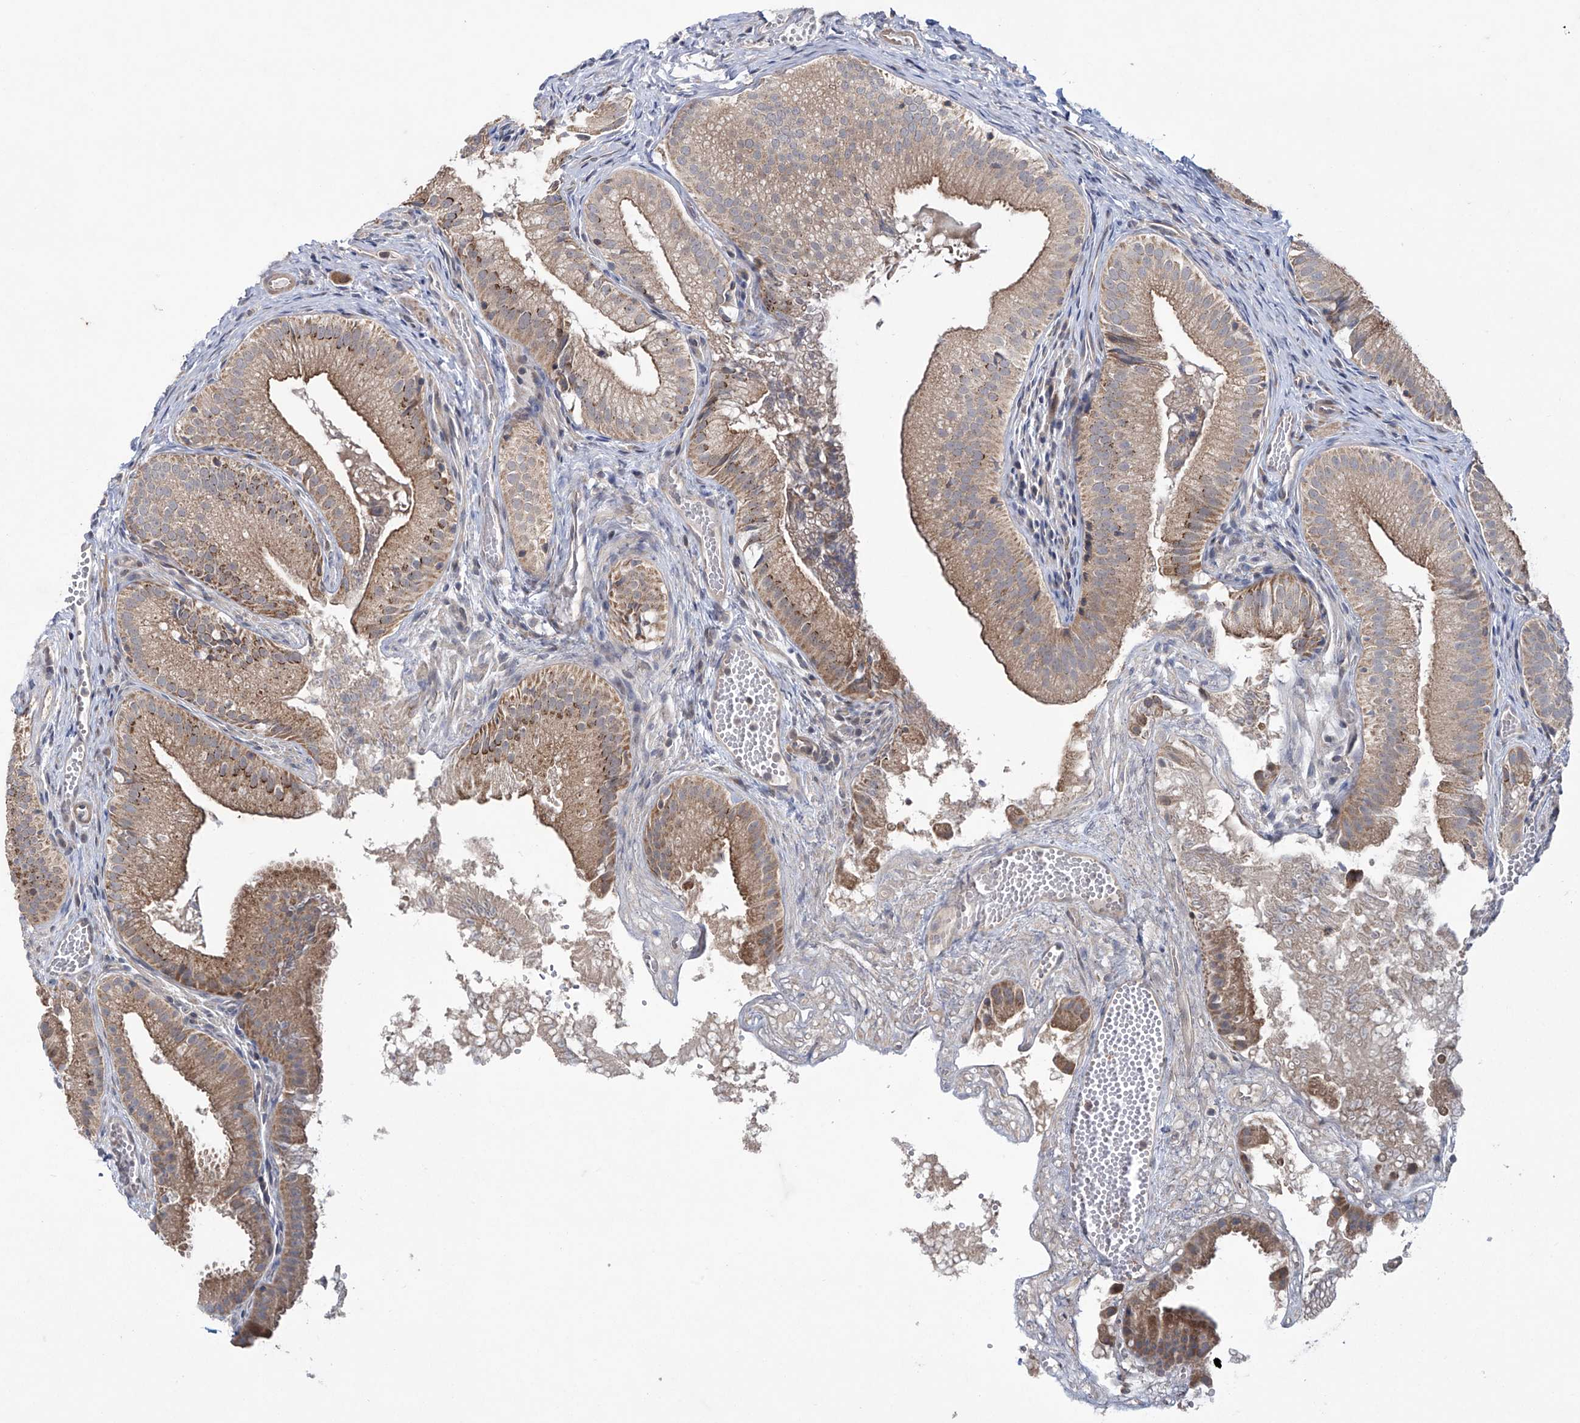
{"staining": {"intensity": "moderate", "quantity": ">75%", "location": "cytoplasmic/membranous"}, "tissue": "gallbladder", "cell_type": "Glandular cells", "image_type": "normal", "snomed": [{"axis": "morphology", "description": "Normal tissue, NOS"}, {"axis": "topography", "description": "Gallbladder"}], "caption": "This is an image of immunohistochemistry (IHC) staining of unremarkable gallbladder, which shows moderate positivity in the cytoplasmic/membranous of glandular cells.", "gene": "TRIM60", "patient": {"sex": "female", "age": 30}}